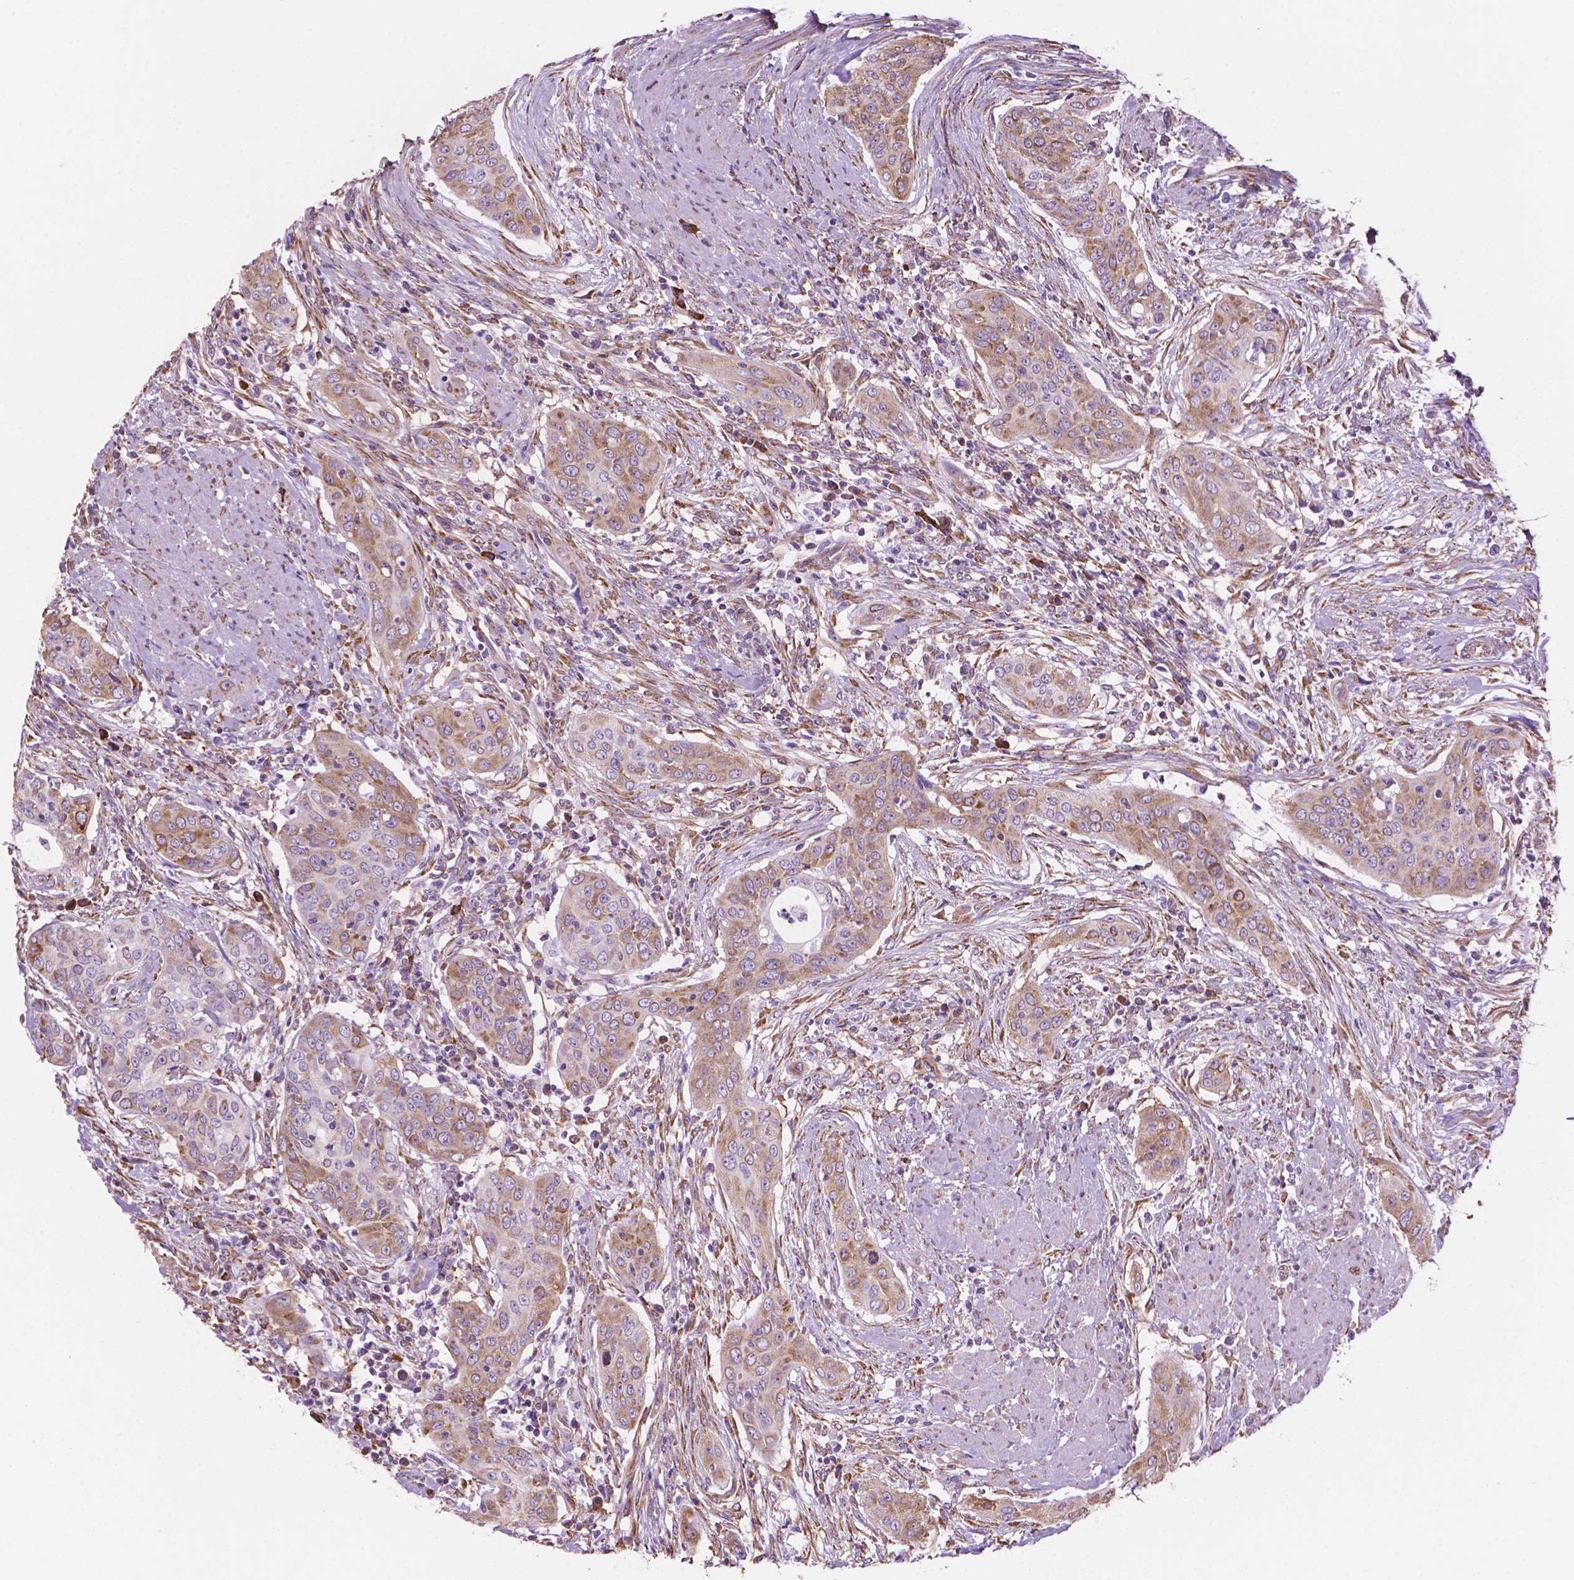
{"staining": {"intensity": "weak", "quantity": ">75%", "location": "cytoplasmic/membranous"}, "tissue": "urothelial cancer", "cell_type": "Tumor cells", "image_type": "cancer", "snomed": [{"axis": "morphology", "description": "Urothelial carcinoma, High grade"}, {"axis": "topography", "description": "Urinary bladder"}], "caption": "Immunohistochemical staining of urothelial carcinoma (high-grade) shows low levels of weak cytoplasmic/membranous protein positivity in about >75% of tumor cells. Nuclei are stained in blue.", "gene": "RPL29", "patient": {"sex": "male", "age": 82}}